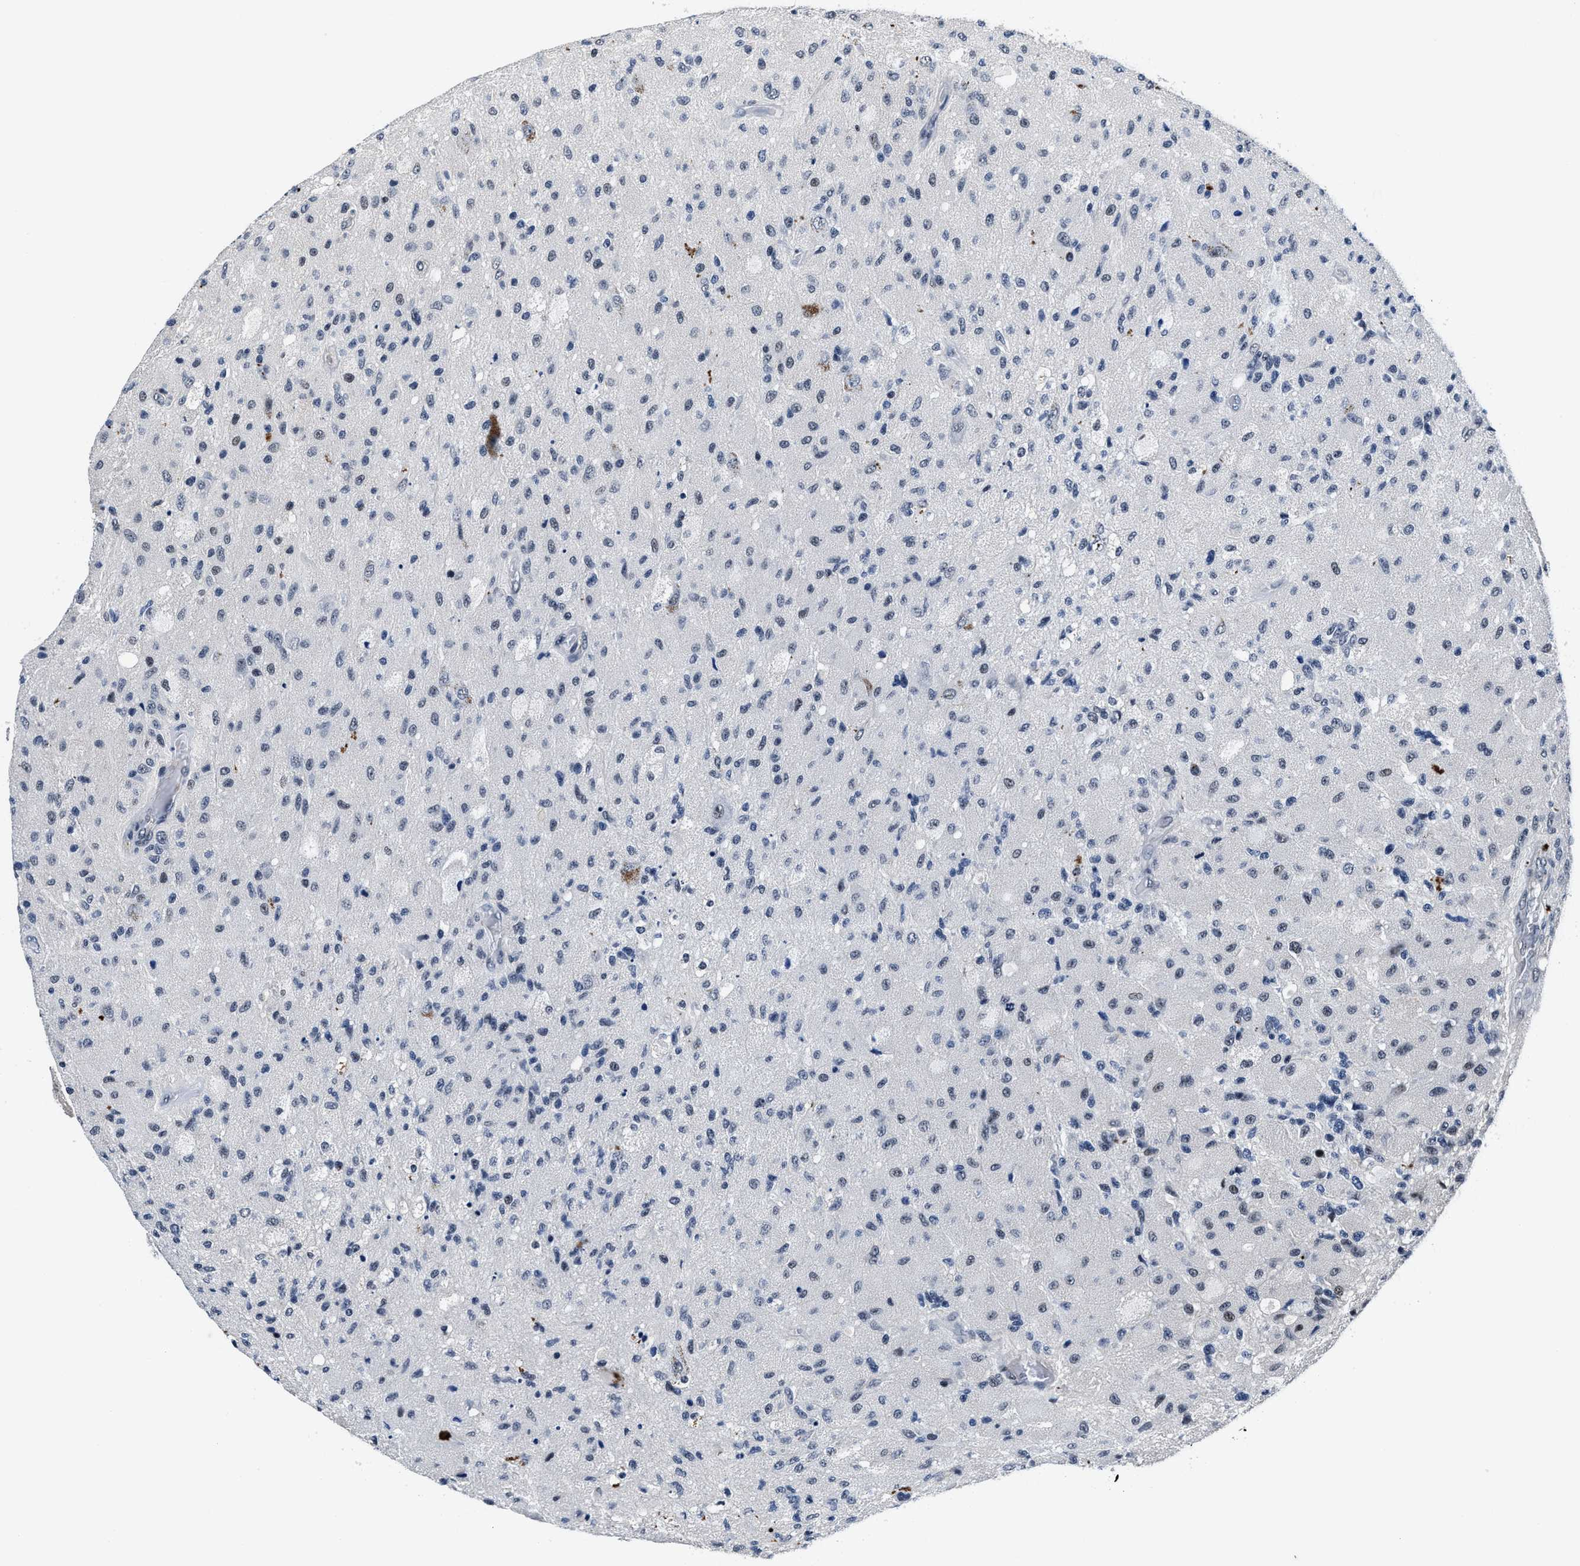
{"staining": {"intensity": "negative", "quantity": "none", "location": "none"}, "tissue": "glioma", "cell_type": "Tumor cells", "image_type": "cancer", "snomed": [{"axis": "morphology", "description": "Normal tissue, NOS"}, {"axis": "morphology", "description": "Glioma, malignant, High grade"}, {"axis": "topography", "description": "Cerebral cortex"}], "caption": "Immunohistochemistry (IHC) histopathology image of neoplastic tissue: glioma stained with DAB reveals no significant protein expression in tumor cells. The staining was performed using DAB to visualize the protein expression in brown, while the nuclei were stained in blue with hematoxylin (Magnification: 20x).", "gene": "ZNF233", "patient": {"sex": "male", "age": 77}}